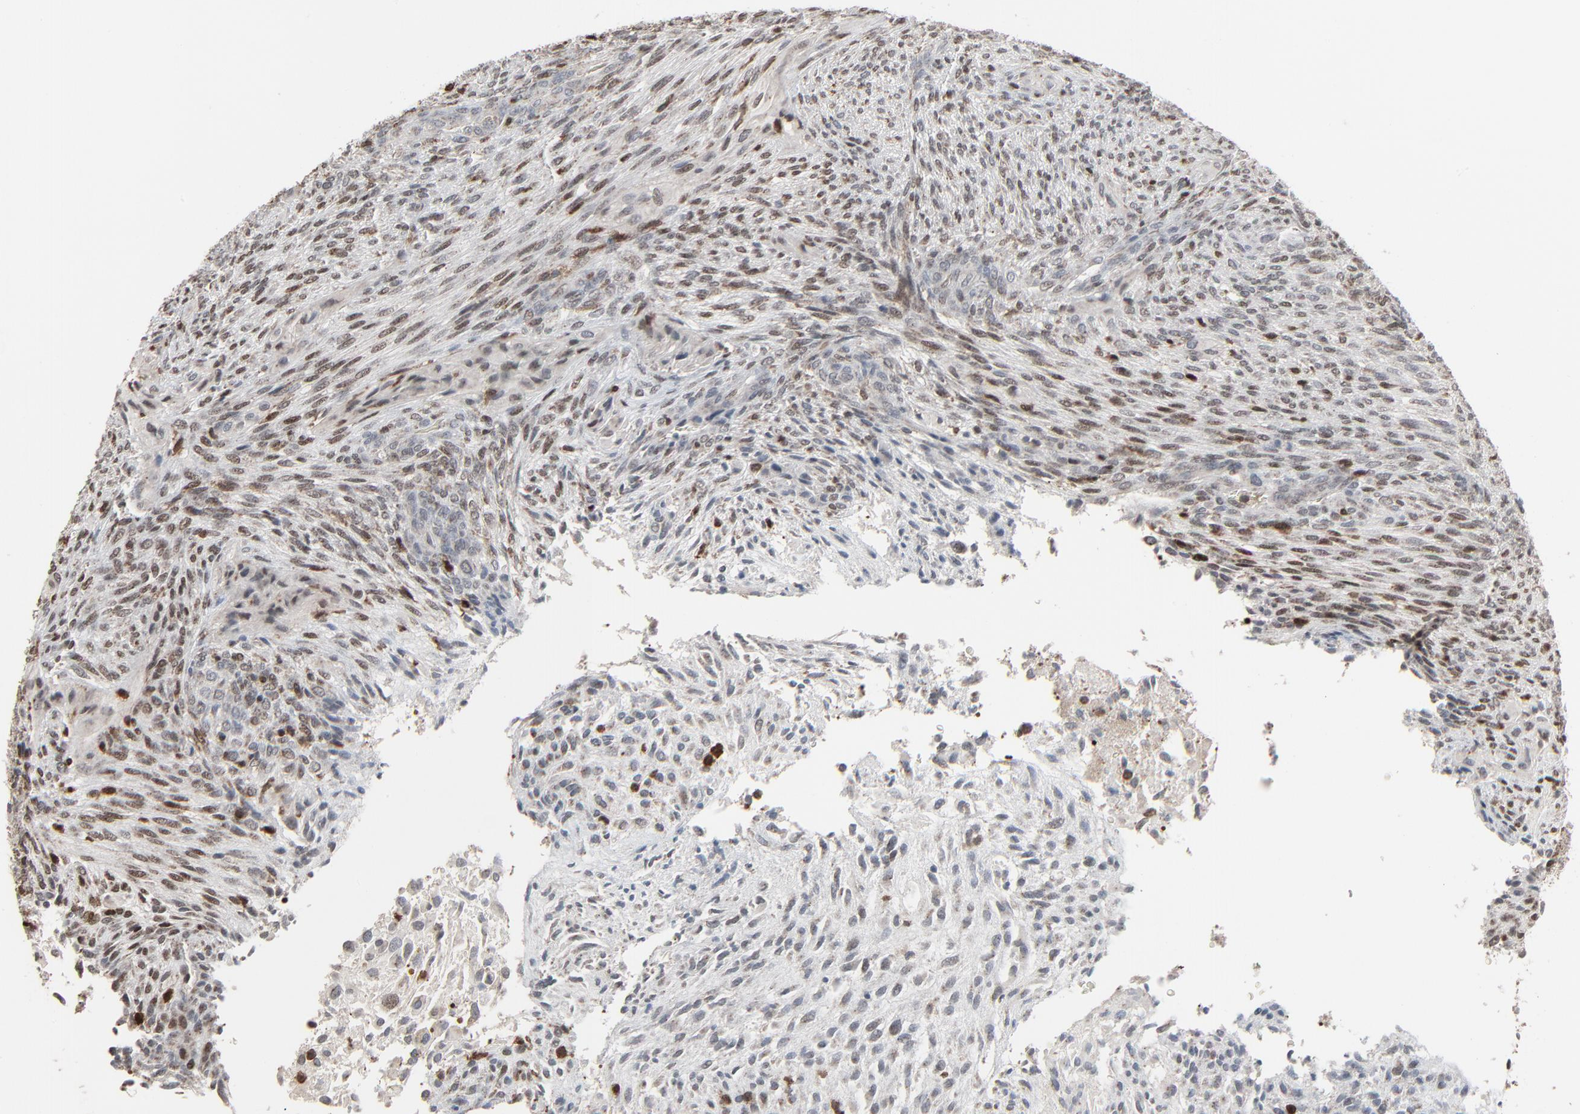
{"staining": {"intensity": "moderate", "quantity": "25%-75%", "location": "nuclear"}, "tissue": "glioma", "cell_type": "Tumor cells", "image_type": "cancer", "snomed": [{"axis": "morphology", "description": "Glioma, malignant, High grade"}, {"axis": "topography", "description": "Cerebral cortex"}], "caption": "Protein expression analysis of malignant glioma (high-grade) exhibits moderate nuclear staining in approximately 25%-75% of tumor cells.", "gene": "DOCK8", "patient": {"sex": "female", "age": 55}}